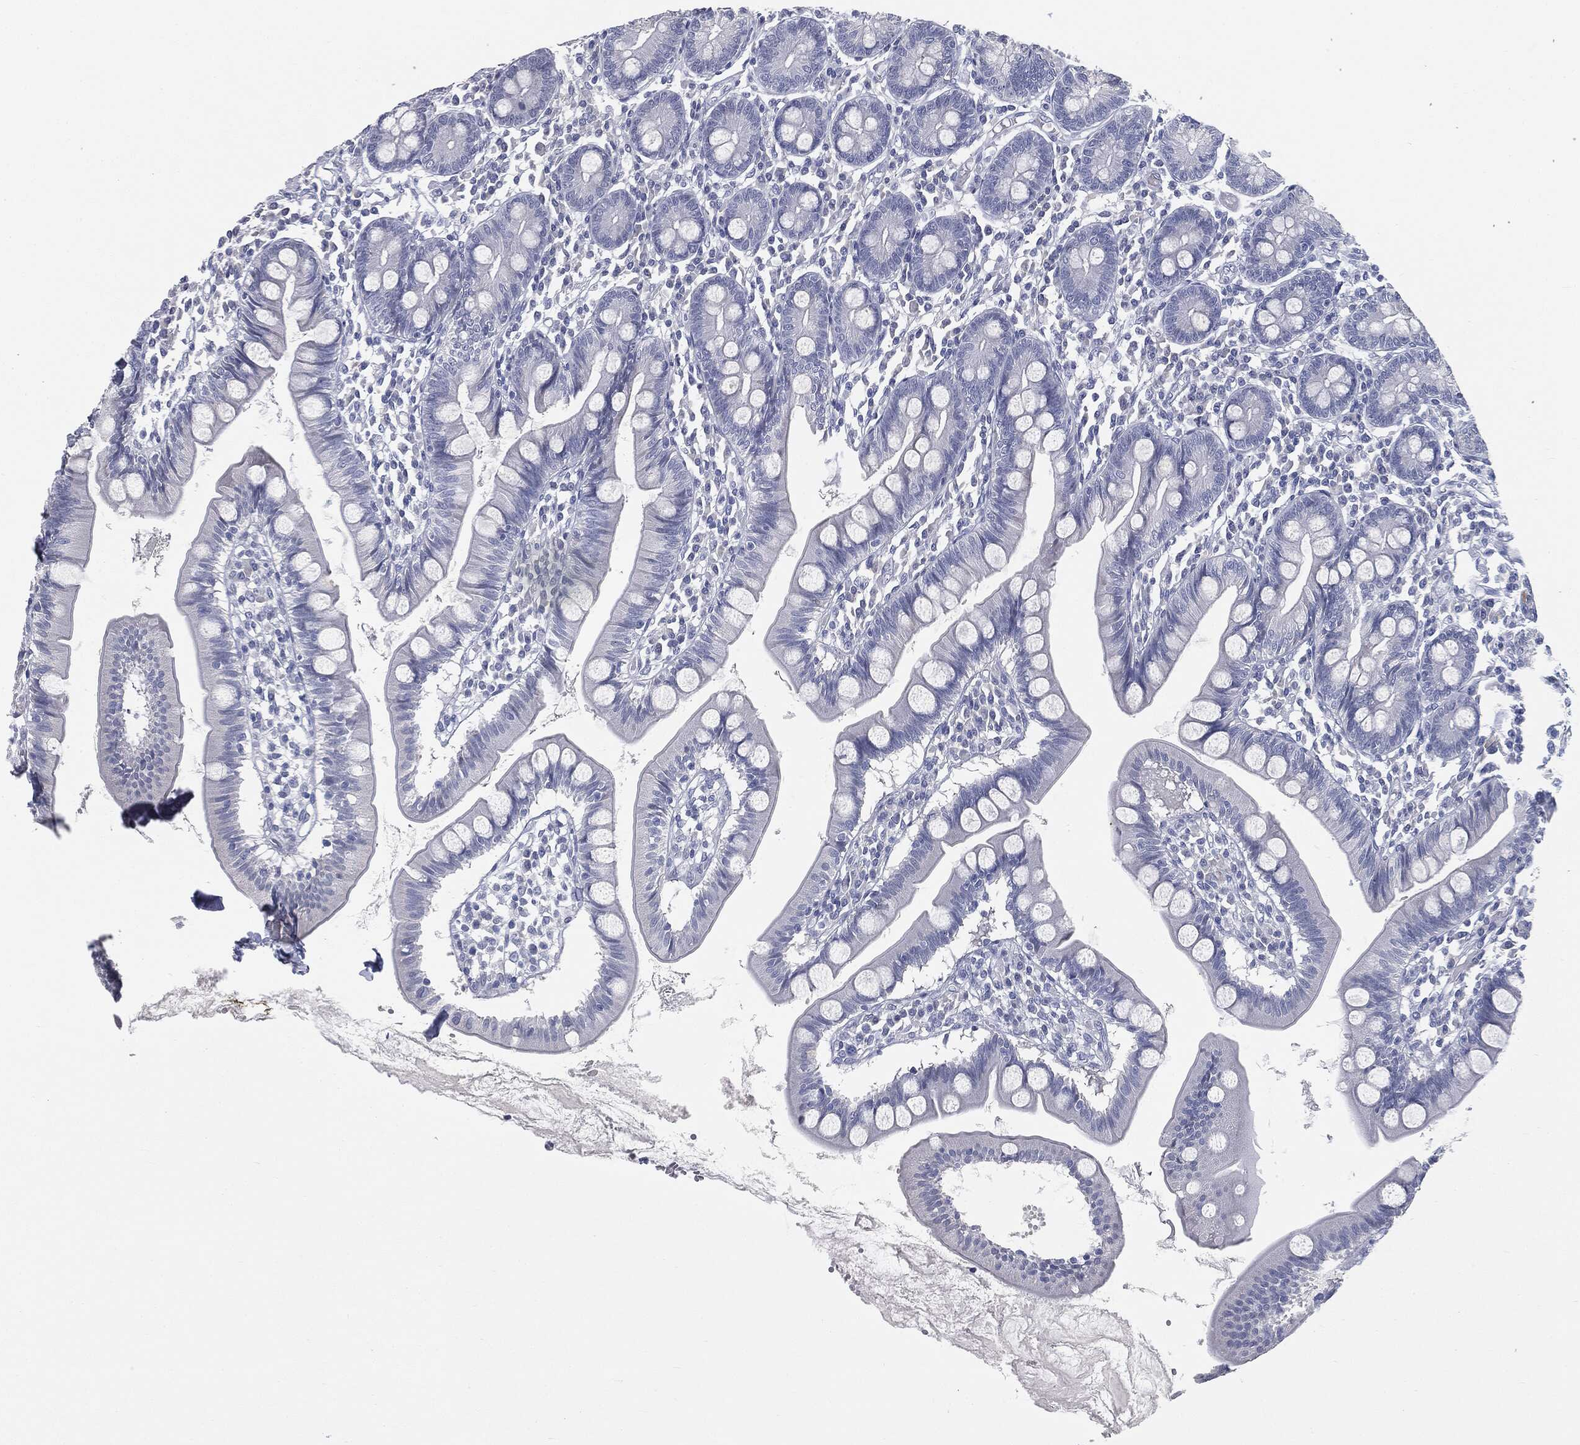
{"staining": {"intensity": "negative", "quantity": "none", "location": "none"}, "tissue": "small intestine", "cell_type": "Glandular cells", "image_type": "normal", "snomed": [{"axis": "morphology", "description": "Normal tissue, NOS"}, {"axis": "topography", "description": "Small intestine"}], "caption": "This is an IHC histopathology image of benign human small intestine. There is no positivity in glandular cells.", "gene": "MUC5AC", "patient": {"sex": "male", "age": 88}}